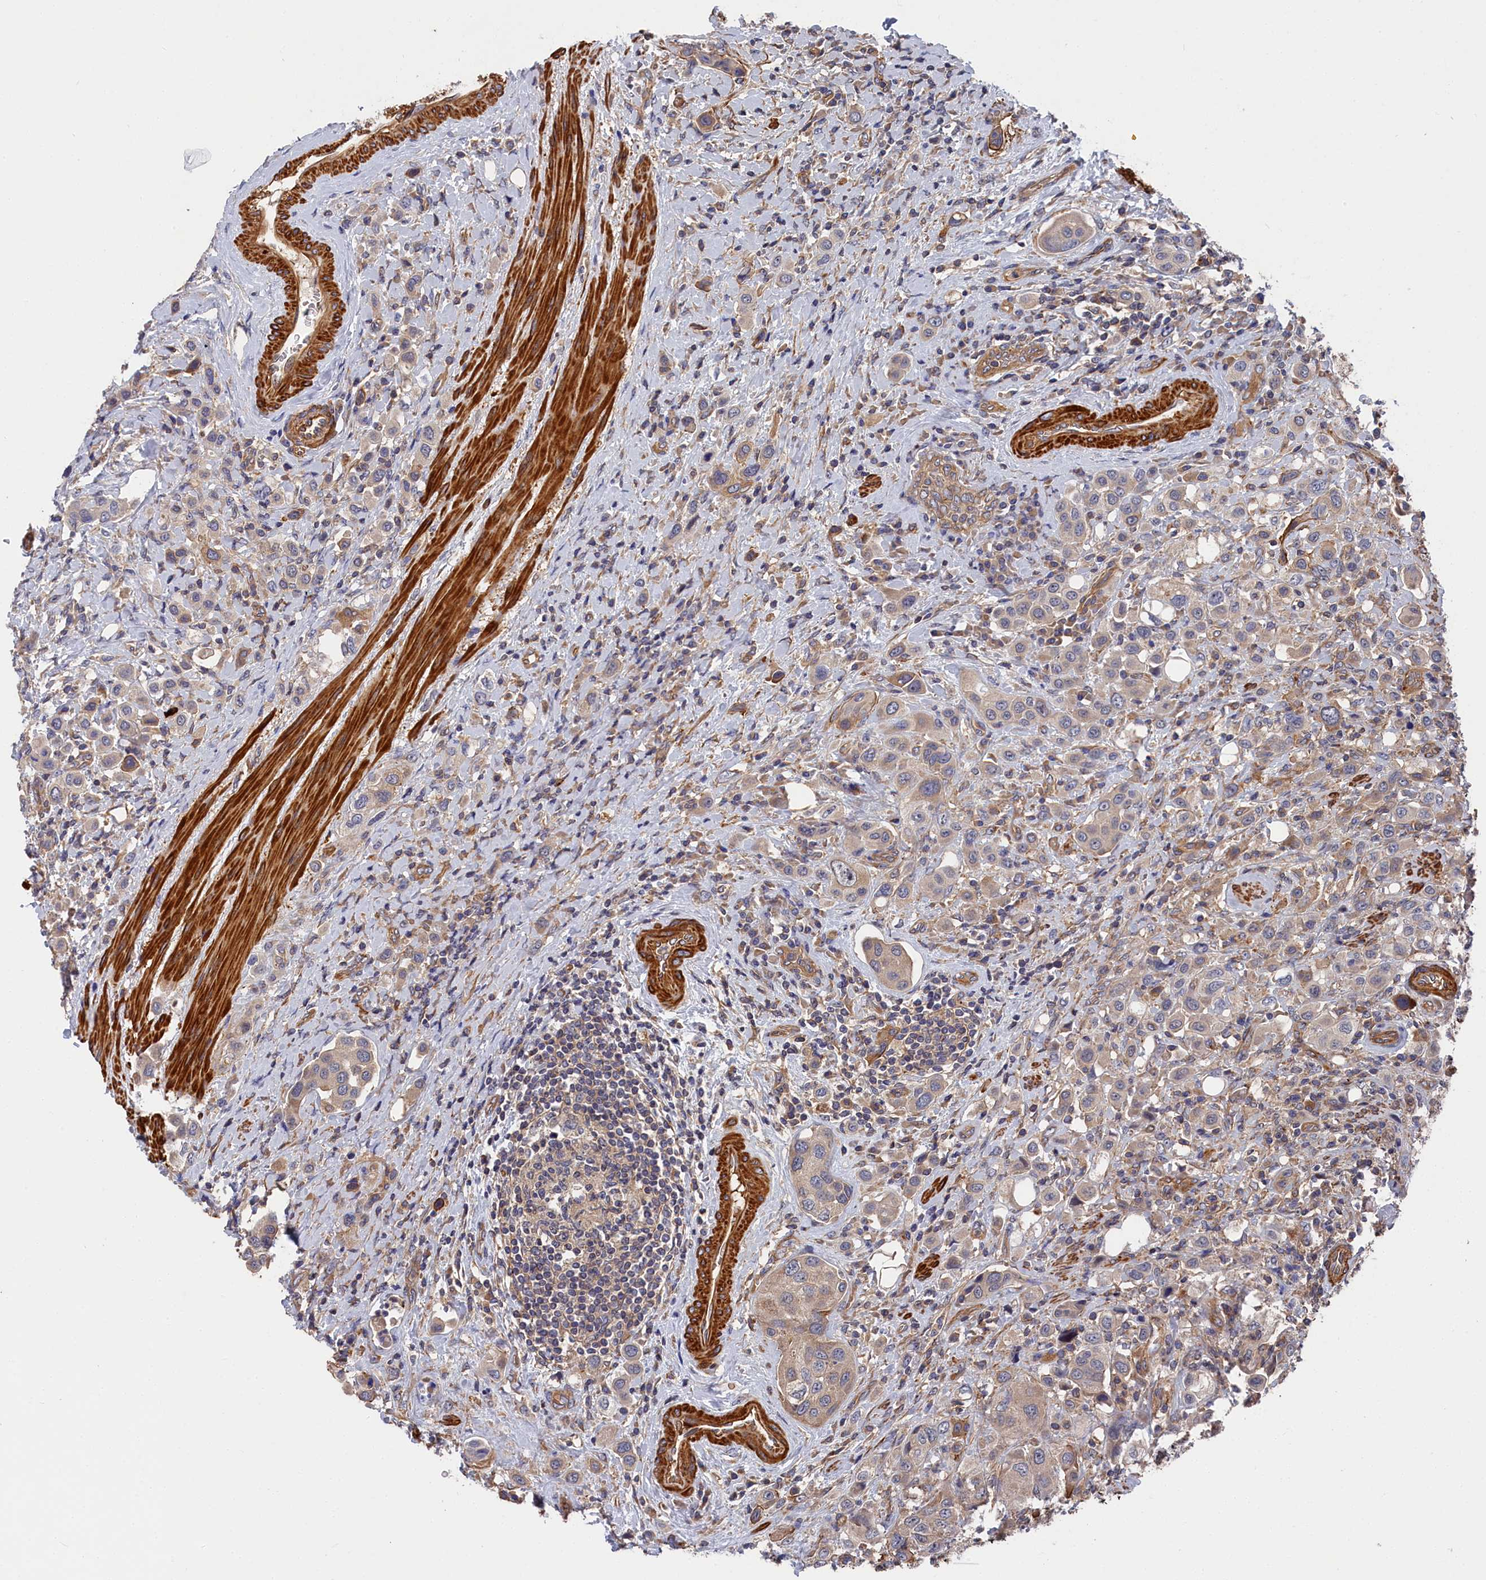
{"staining": {"intensity": "weak", "quantity": "25%-75%", "location": "cytoplasmic/membranous"}, "tissue": "urothelial cancer", "cell_type": "Tumor cells", "image_type": "cancer", "snomed": [{"axis": "morphology", "description": "Urothelial carcinoma, High grade"}, {"axis": "topography", "description": "Urinary bladder"}], "caption": "Tumor cells display weak cytoplasmic/membranous staining in approximately 25%-75% of cells in urothelial cancer.", "gene": "LDHD", "patient": {"sex": "male", "age": 50}}